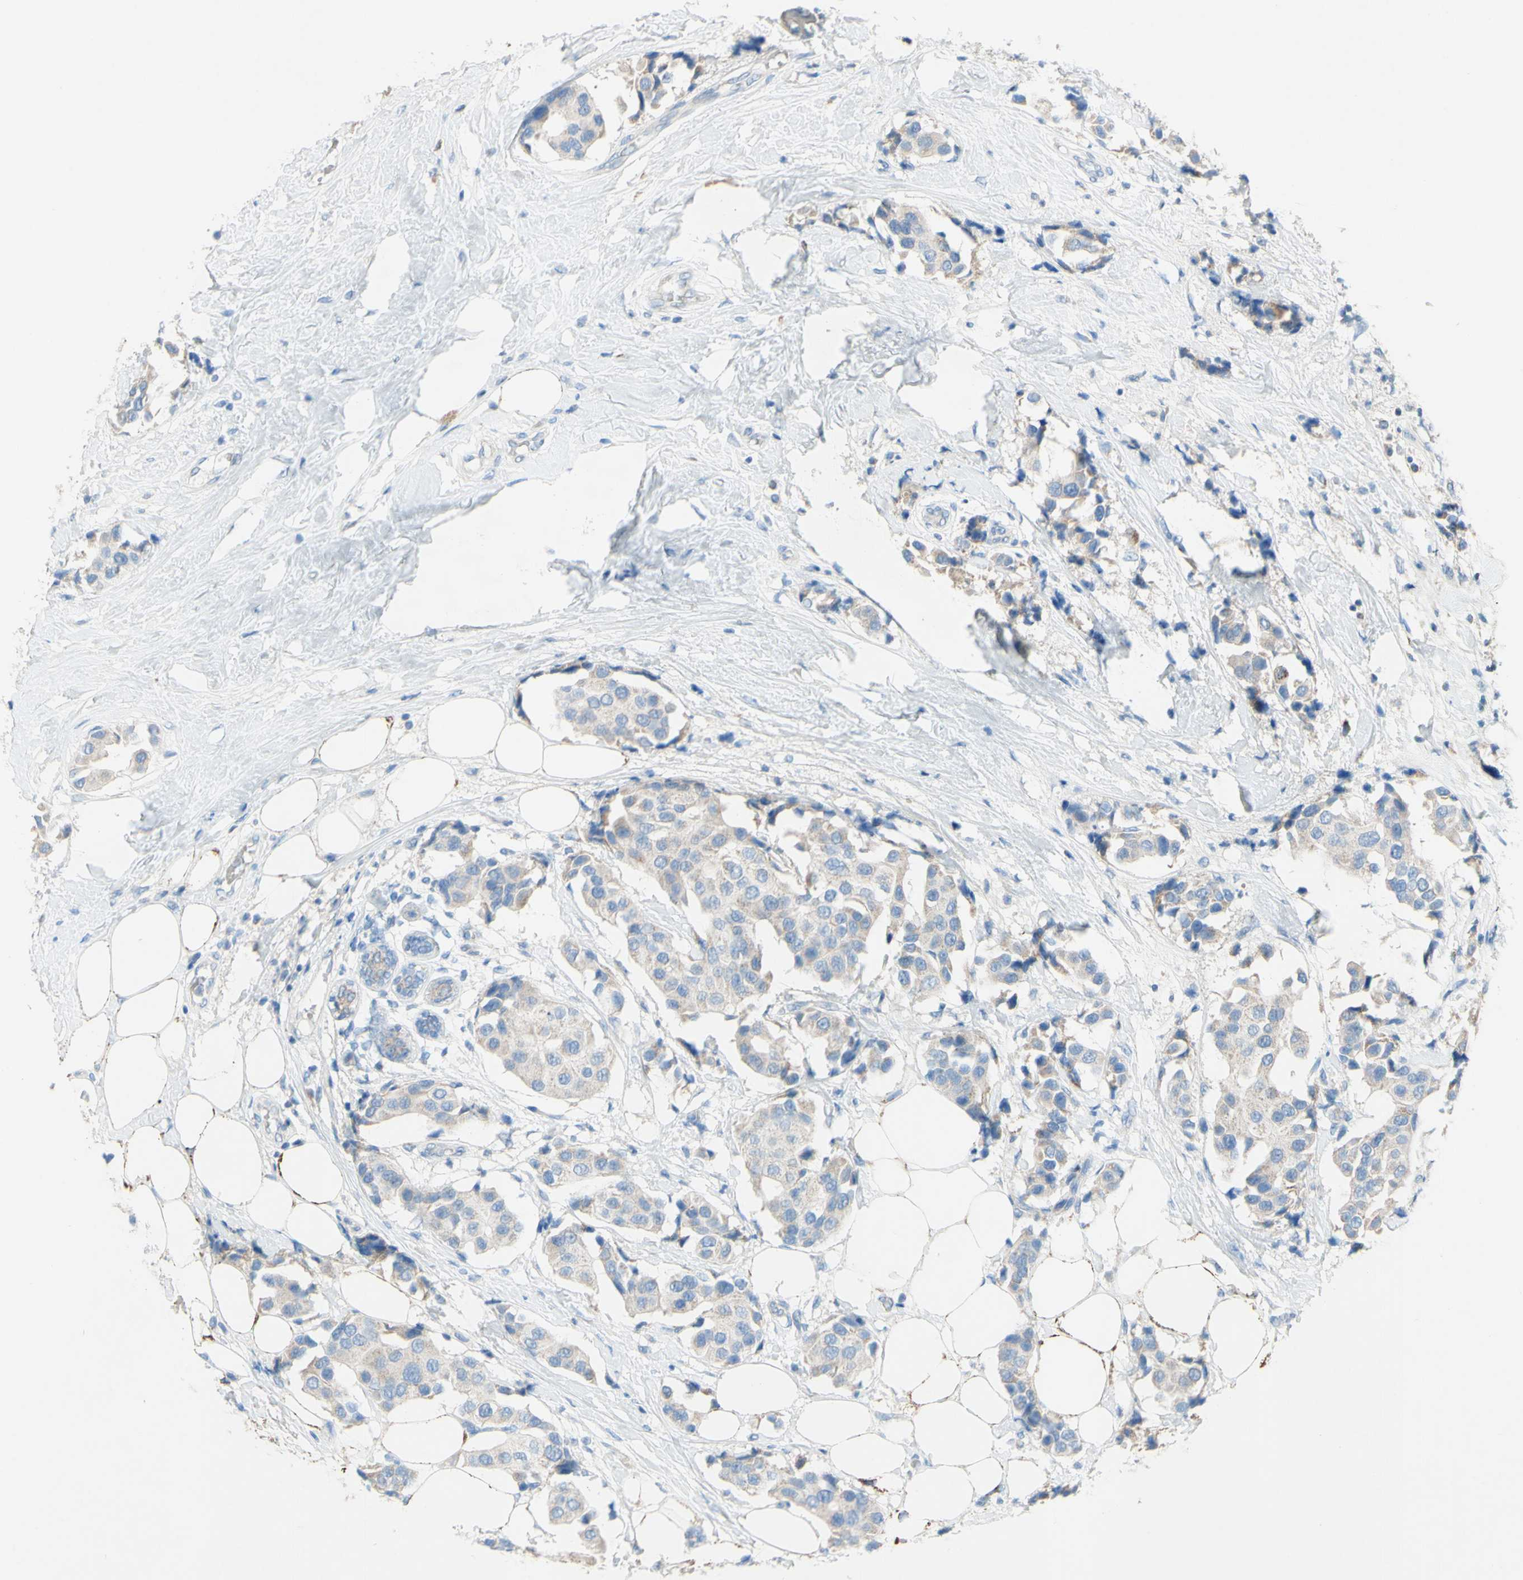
{"staining": {"intensity": "negative", "quantity": "none", "location": "none"}, "tissue": "breast cancer", "cell_type": "Tumor cells", "image_type": "cancer", "snomed": [{"axis": "morphology", "description": "Normal tissue, NOS"}, {"axis": "morphology", "description": "Duct carcinoma"}, {"axis": "topography", "description": "Breast"}], "caption": "This photomicrograph is of breast intraductal carcinoma stained with IHC to label a protein in brown with the nuclei are counter-stained blue. There is no positivity in tumor cells.", "gene": "ACADL", "patient": {"sex": "female", "age": 39}}